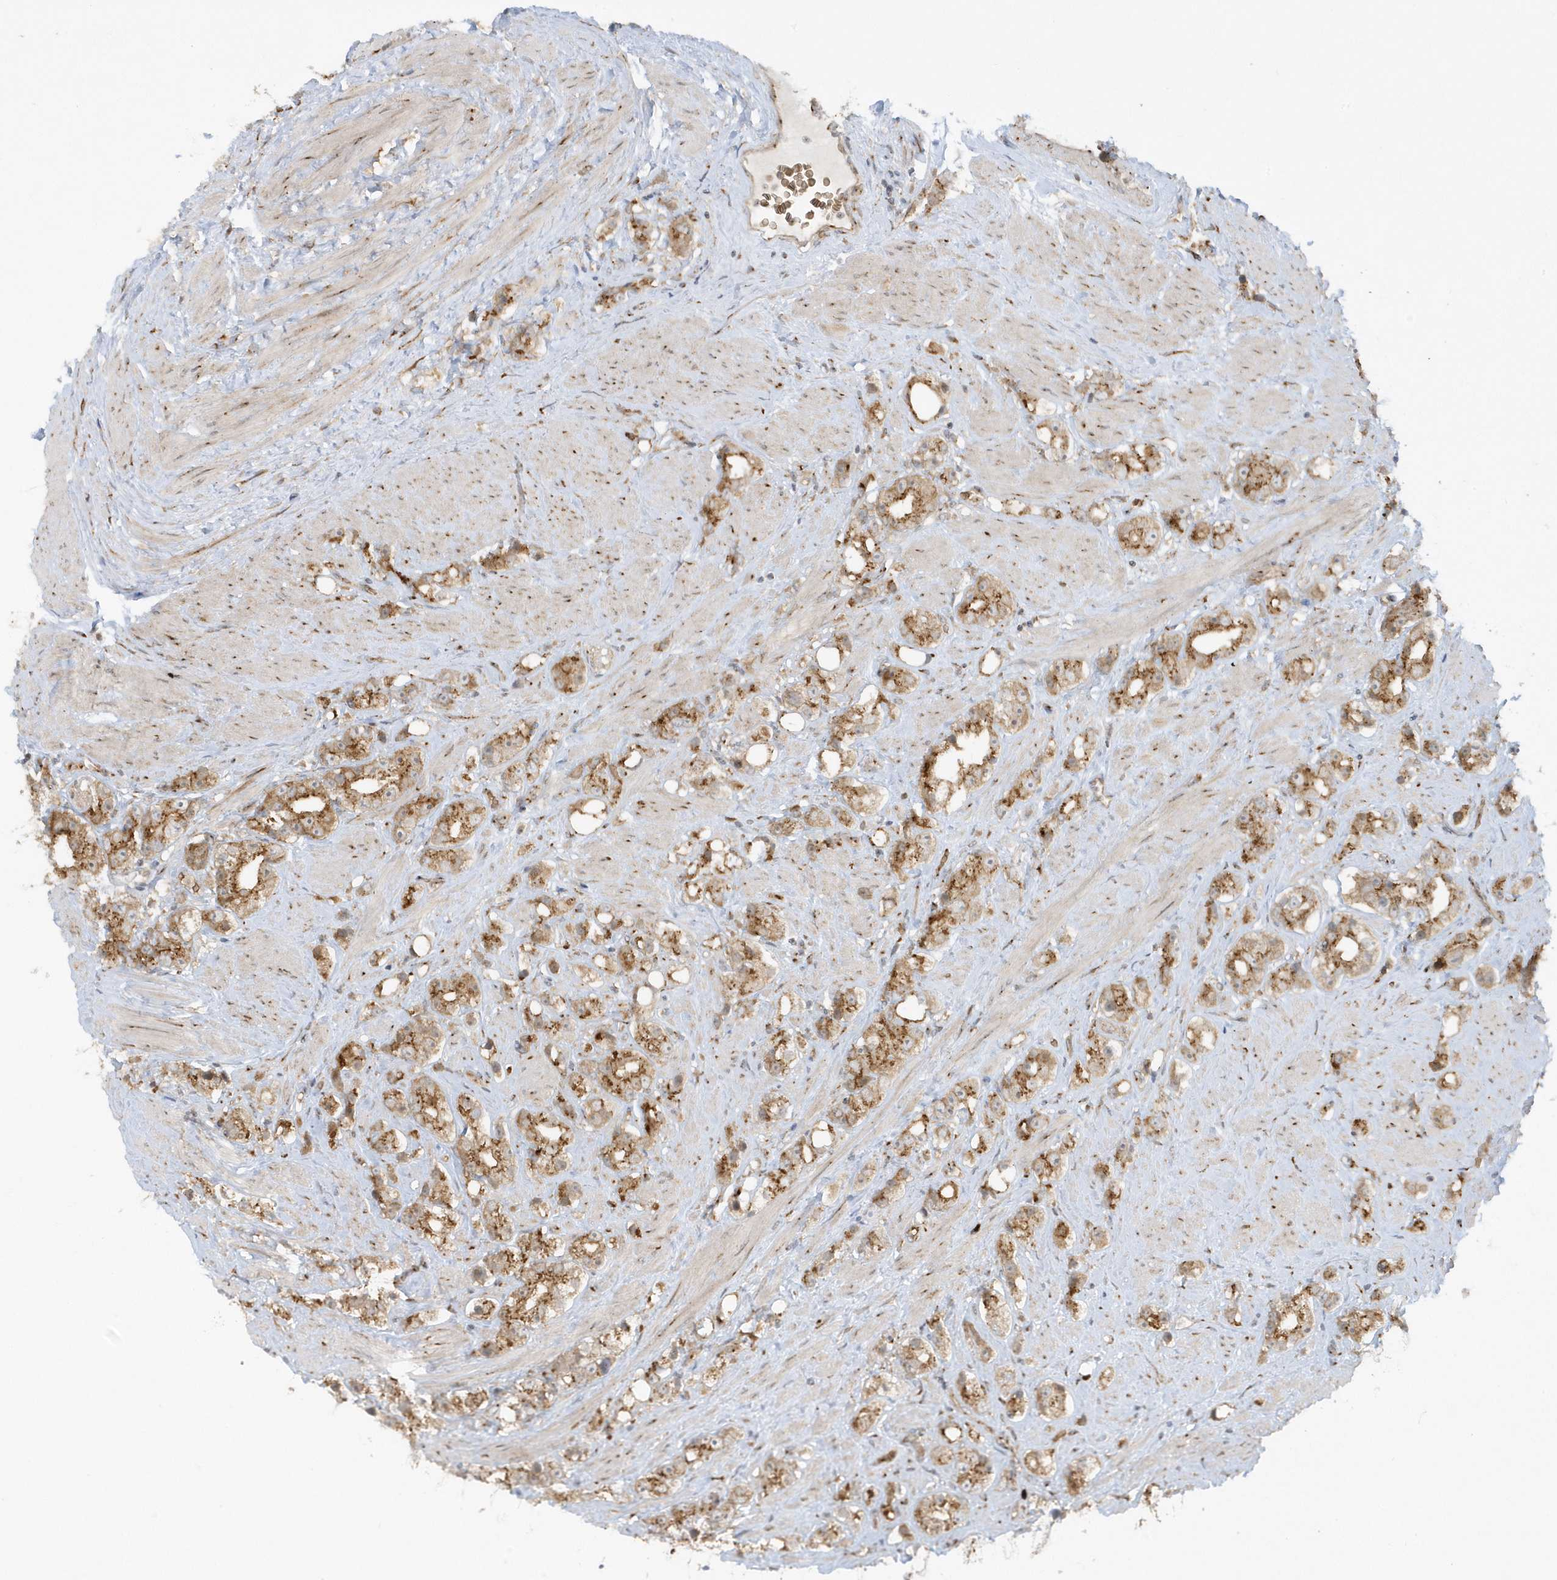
{"staining": {"intensity": "moderate", "quantity": ">75%", "location": "cytoplasmic/membranous"}, "tissue": "prostate cancer", "cell_type": "Tumor cells", "image_type": "cancer", "snomed": [{"axis": "morphology", "description": "Adenocarcinoma, NOS"}, {"axis": "topography", "description": "Prostate"}], "caption": "A high-resolution histopathology image shows IHC staining of prostate adenocarcinoma, which displays moderate cytoplasmic/membranous positivity in approximately >75% of tumor cells.", "gene": "RPP40", "patient": {"sex": "male", "age": 79}}